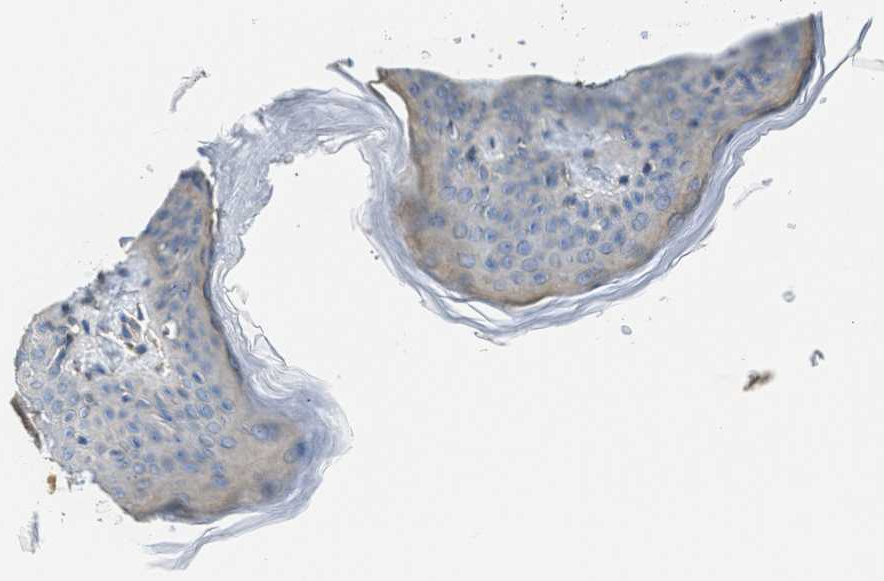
{"staining": {"intensity": "negative", "quantity": "none", "location": "none"}, "tissue": "skin", "cell_type": "Fibroblasts", "image_type": "normal", "snomed": [{"axis": "morphology", "description": "Normal tissue, NOS"}, {"axis": "topography", "description": "Skin"}], "caption": "Protein analysis of normal skin displays no significant staining in fibroblasts.", "gene": "SFXN2", "patient": {"sex": "female", "age": 17}}